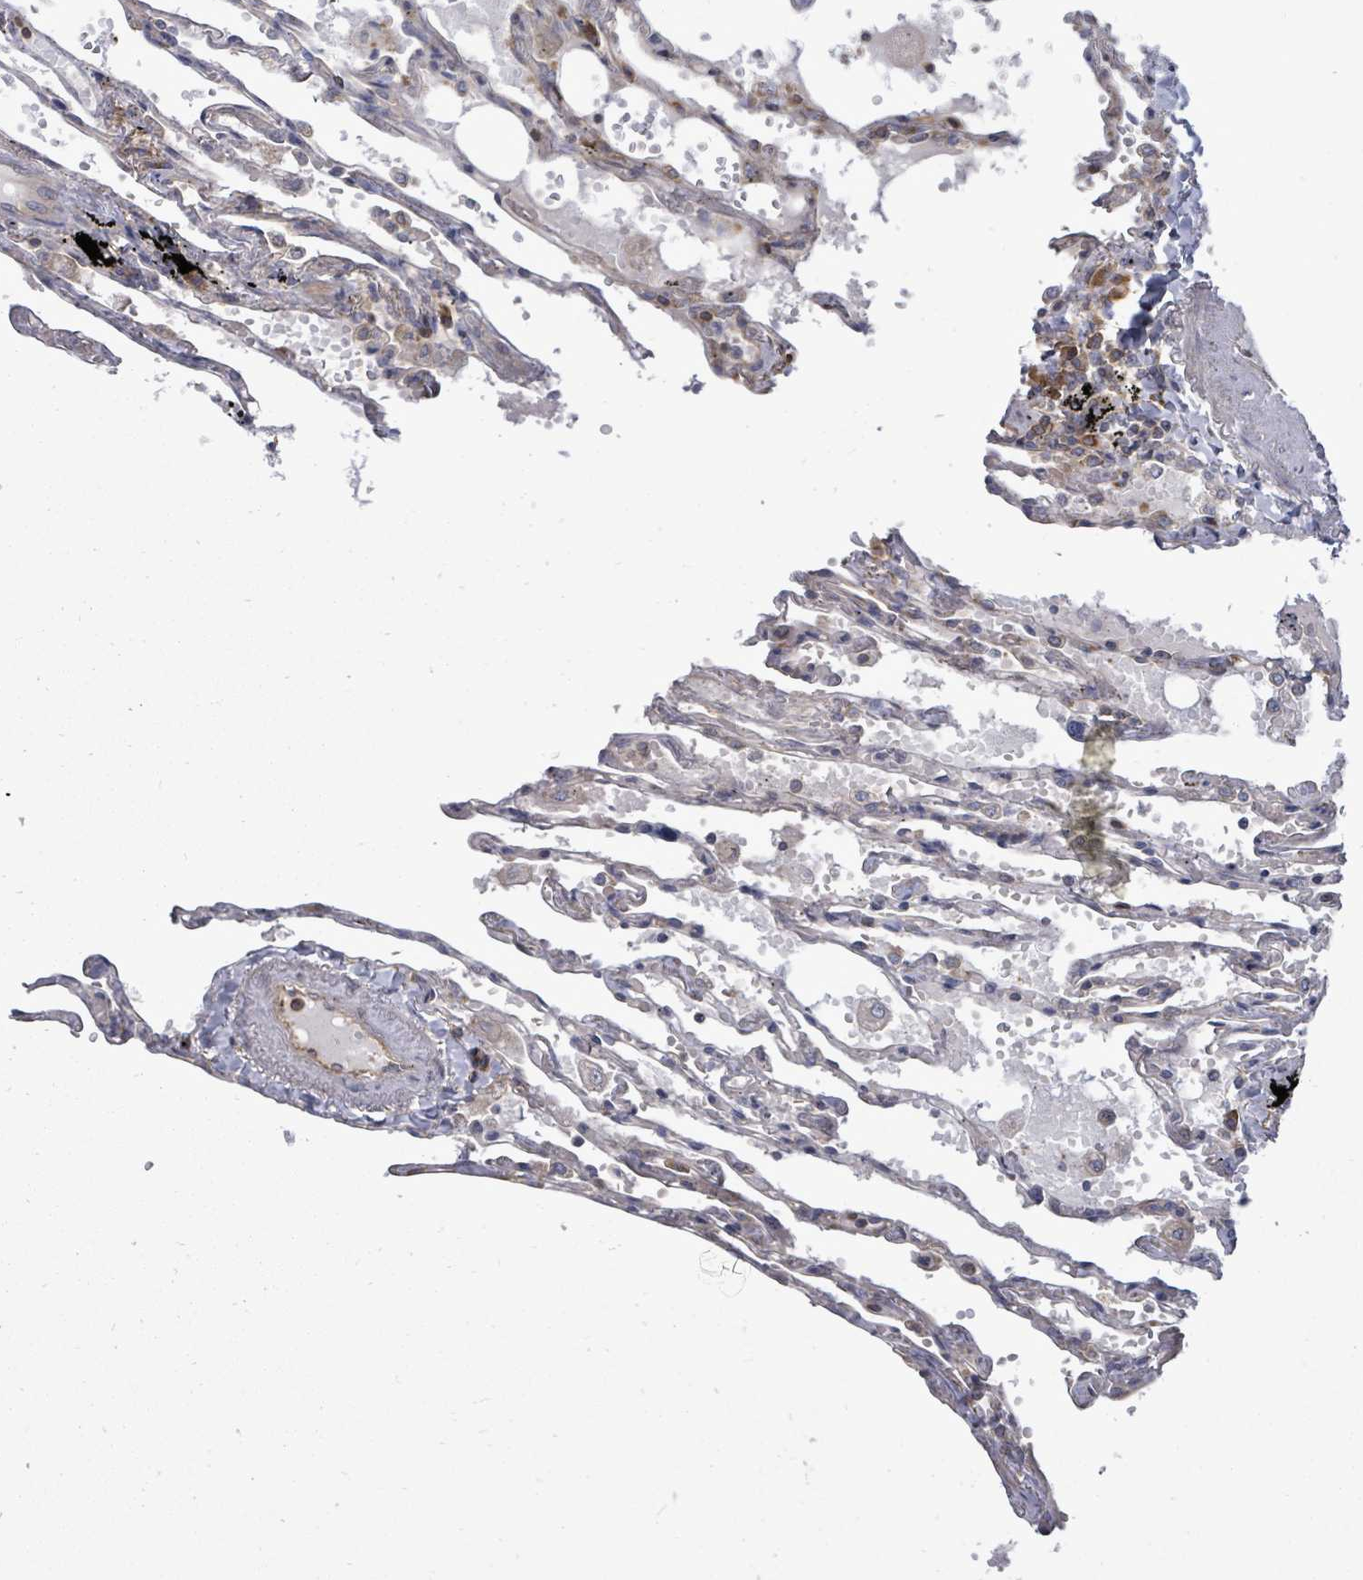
{"staining": {"intensity": "moderate", "quantity": "25%-75%", "location": "cytoplasmic/membranous"}, "tissue": "lung", "cell_type": "Alveolar cells", "image_type": "normal", "snomed": [{"axis": "morphology", "description": "Normal tissue, NOS"}, {"axis": "topography", "description": "Lung"}], "caption": "The histopathology image shows a brown stain indicating the presence of a protein in the cytoplasmic/membranous of alveolar cells in lung.", "gene": "EIF3CL", "patient": {"sex": "female", "age": 67}}